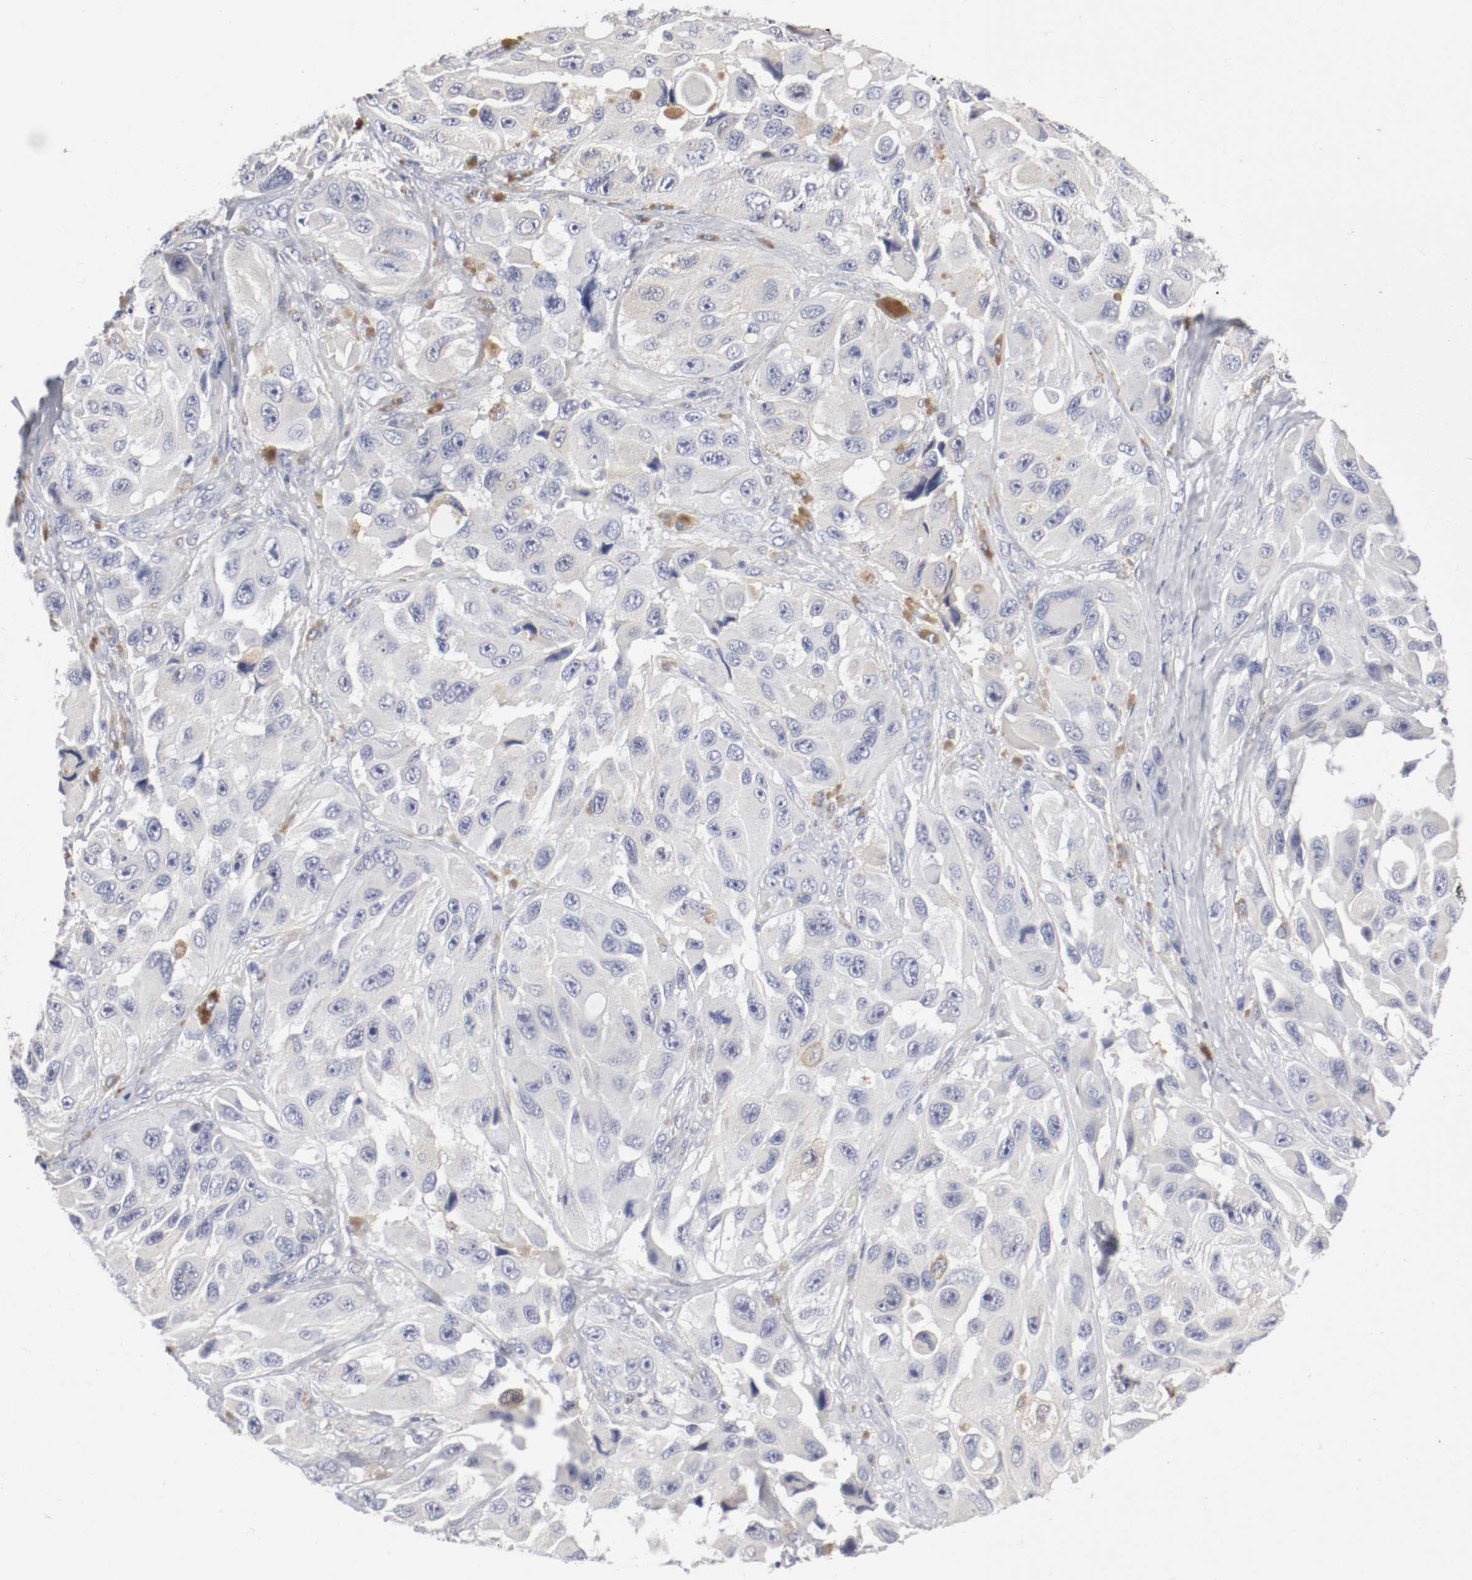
{"staining": {"intensity": "negative", "quantity": "none", "location": "none"}, "tissue": "melanoma", "cell_type": "Tumor cells", "image_type": "cancer", "snomed": [{"axis": "morphology", "description": "Malignant melanoma, NOS"}, {"axis": "topography", "description": "Skin"}], "caption": "The immunohistochemistry micrograph has no significant staining in tumor cells of malignant melanoma tissue. (DAB IHC, high magnification).", "gene": "FGFBP1", "patient": {"sex": "female", "age": 73}}